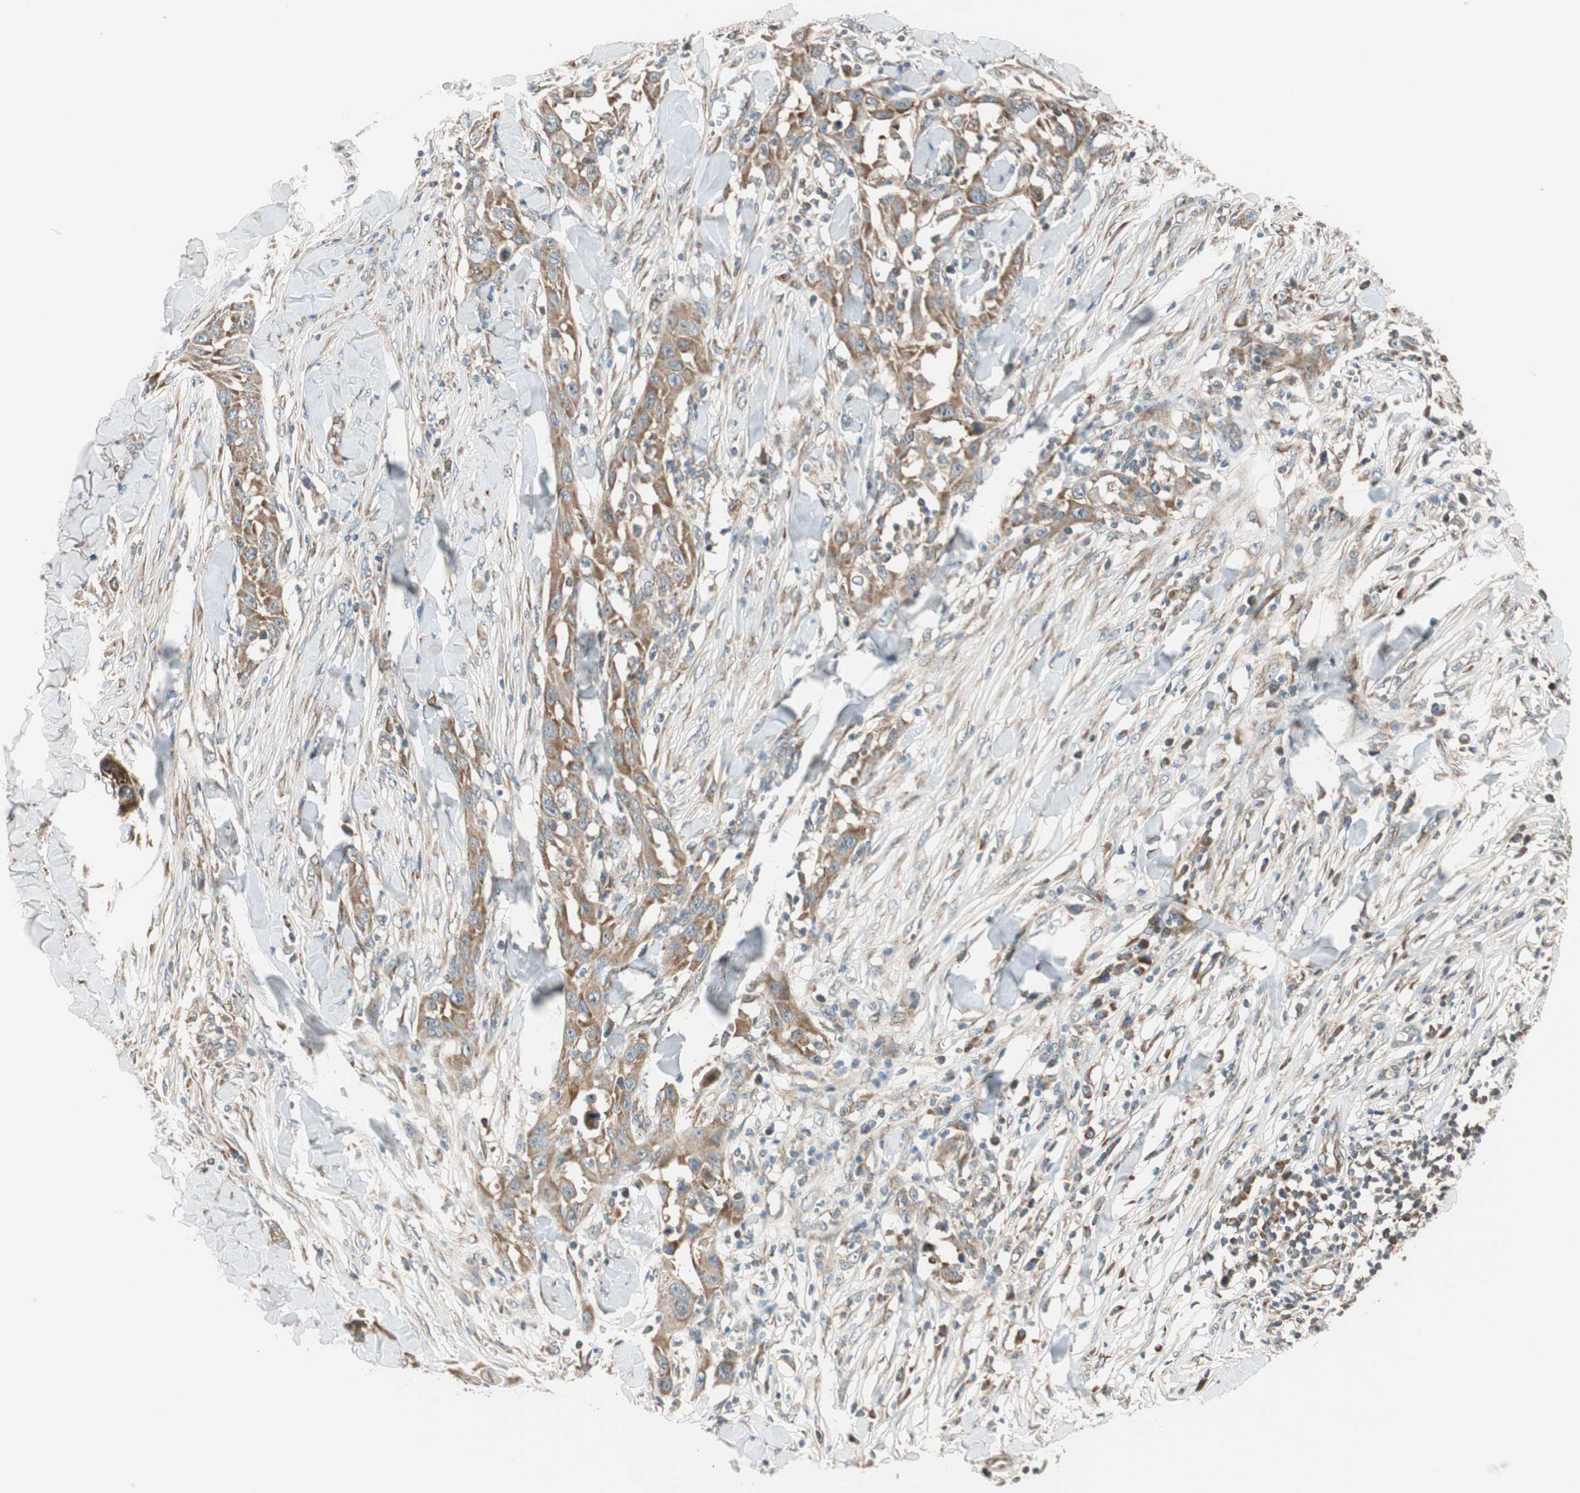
{"staining": {"intensity": "moderate", "quantity": ">75%", "location": "cytoplasmic/membranous"}, "tissue": "skin cancer", "cell_type": "Tumor cells", "image_type": "cancer", "snomed": [{"axis": "morphology", "description": "Squamous cell carcinoma, NOS"}, {"axis": "topography", "description": "Skin"}], "caption": "Immunohistochemical staining of skin squamous cell carcinoma reveals medium levels of moderate cytoplasmic/membranous positivity in about >75% of tumor cells.", "gene": "ABI1", "patient": {"sex": "male", "age": 24}}